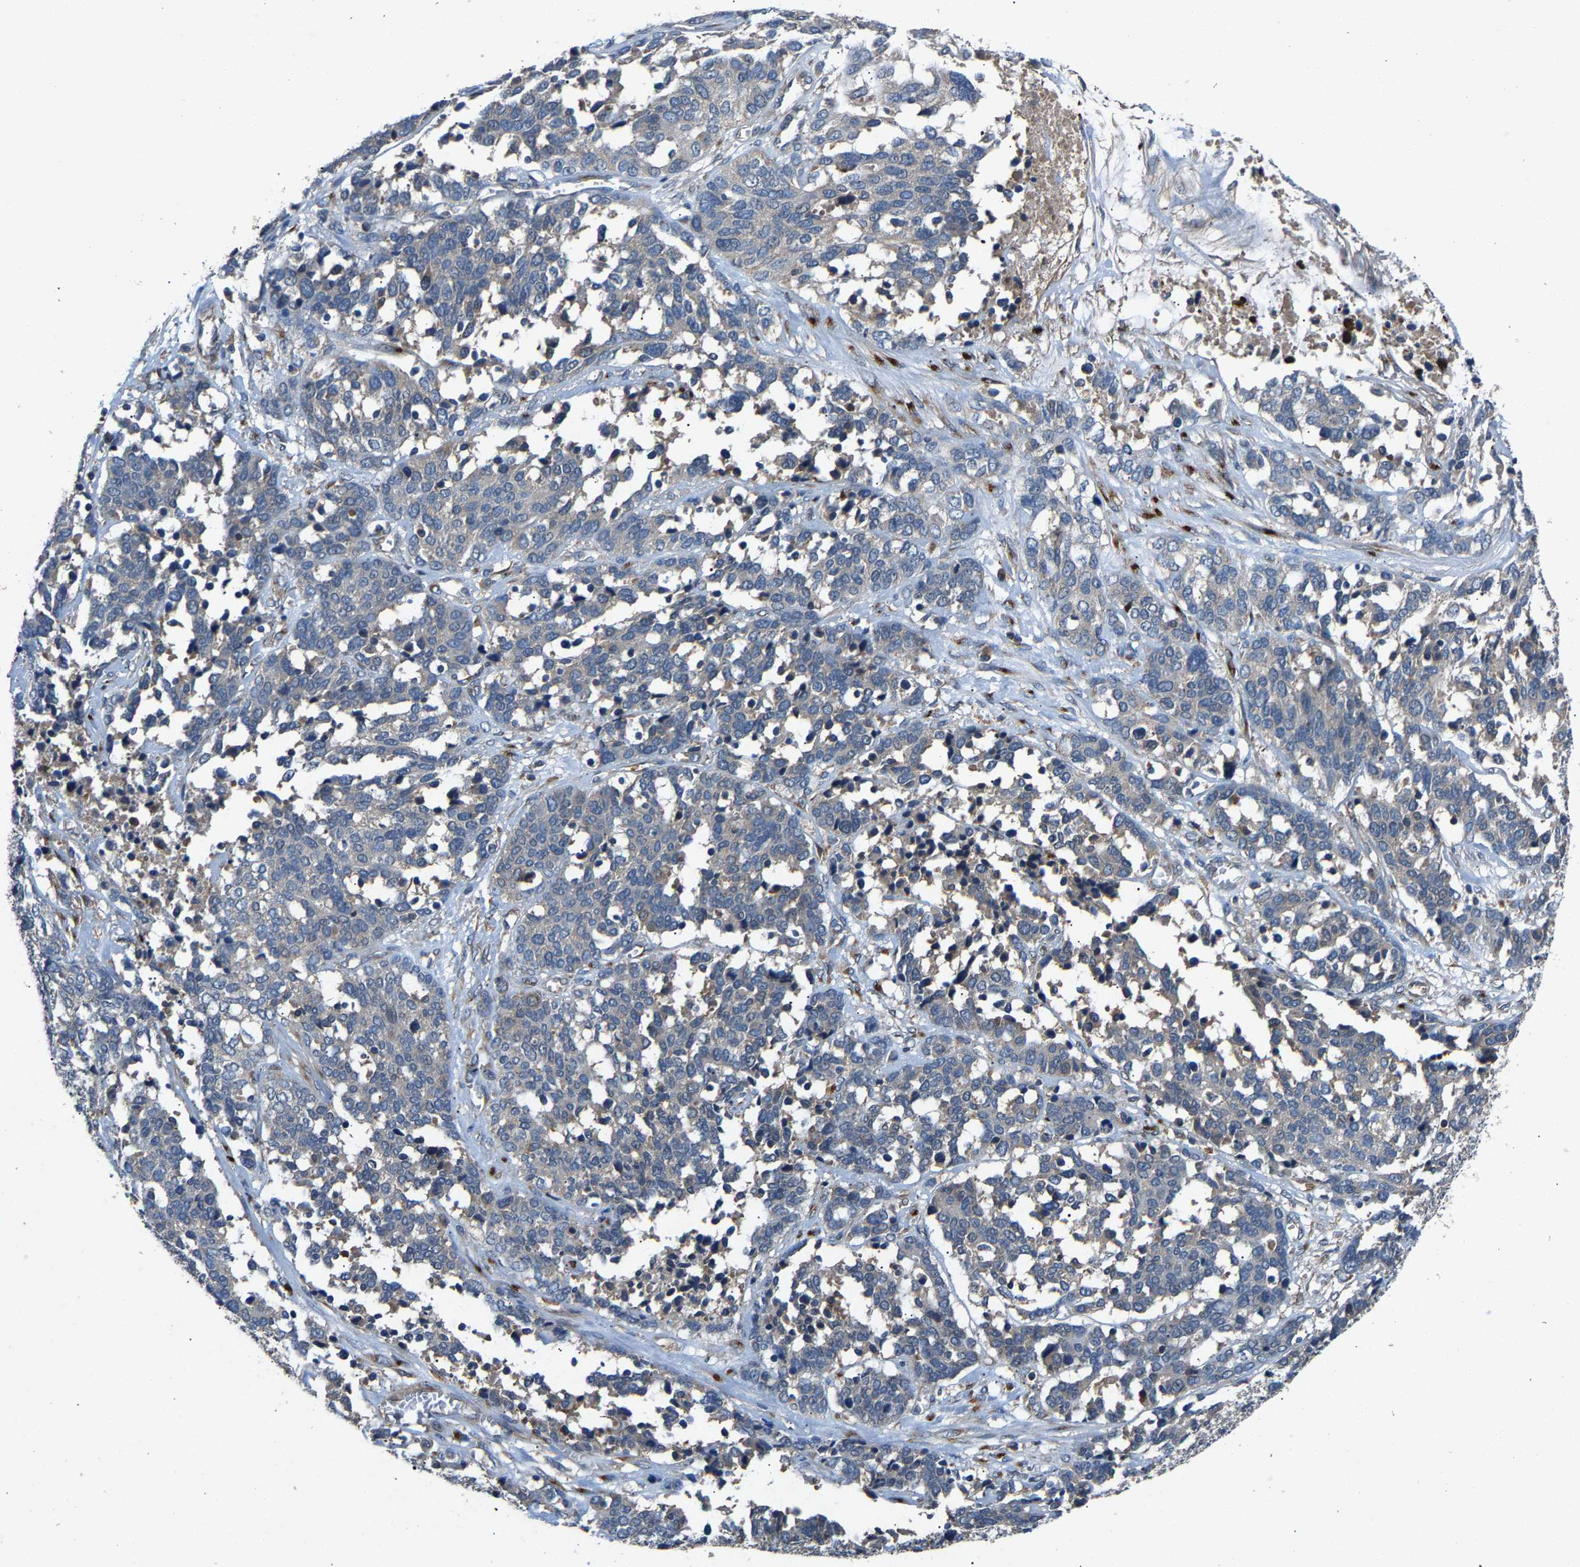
{"staining": {"intensity": "negative", "quantity": "none", "location": "none"}, "tissue": "ovarian cancer", "cell_type": "Tumor cells", "image_type": "cancer", "snomed": [{"axis": "morphology", "description": "Cystadenocarcinoma, serous, NOS"}, {"axis": "topography", "description": "Ovary"}], "caption": "This is a image of IHC staining of ovarian cancer, which shows no expression in tumor cells.", "gene": "PPID", "patient": {"sex": "female", "age": 44}}